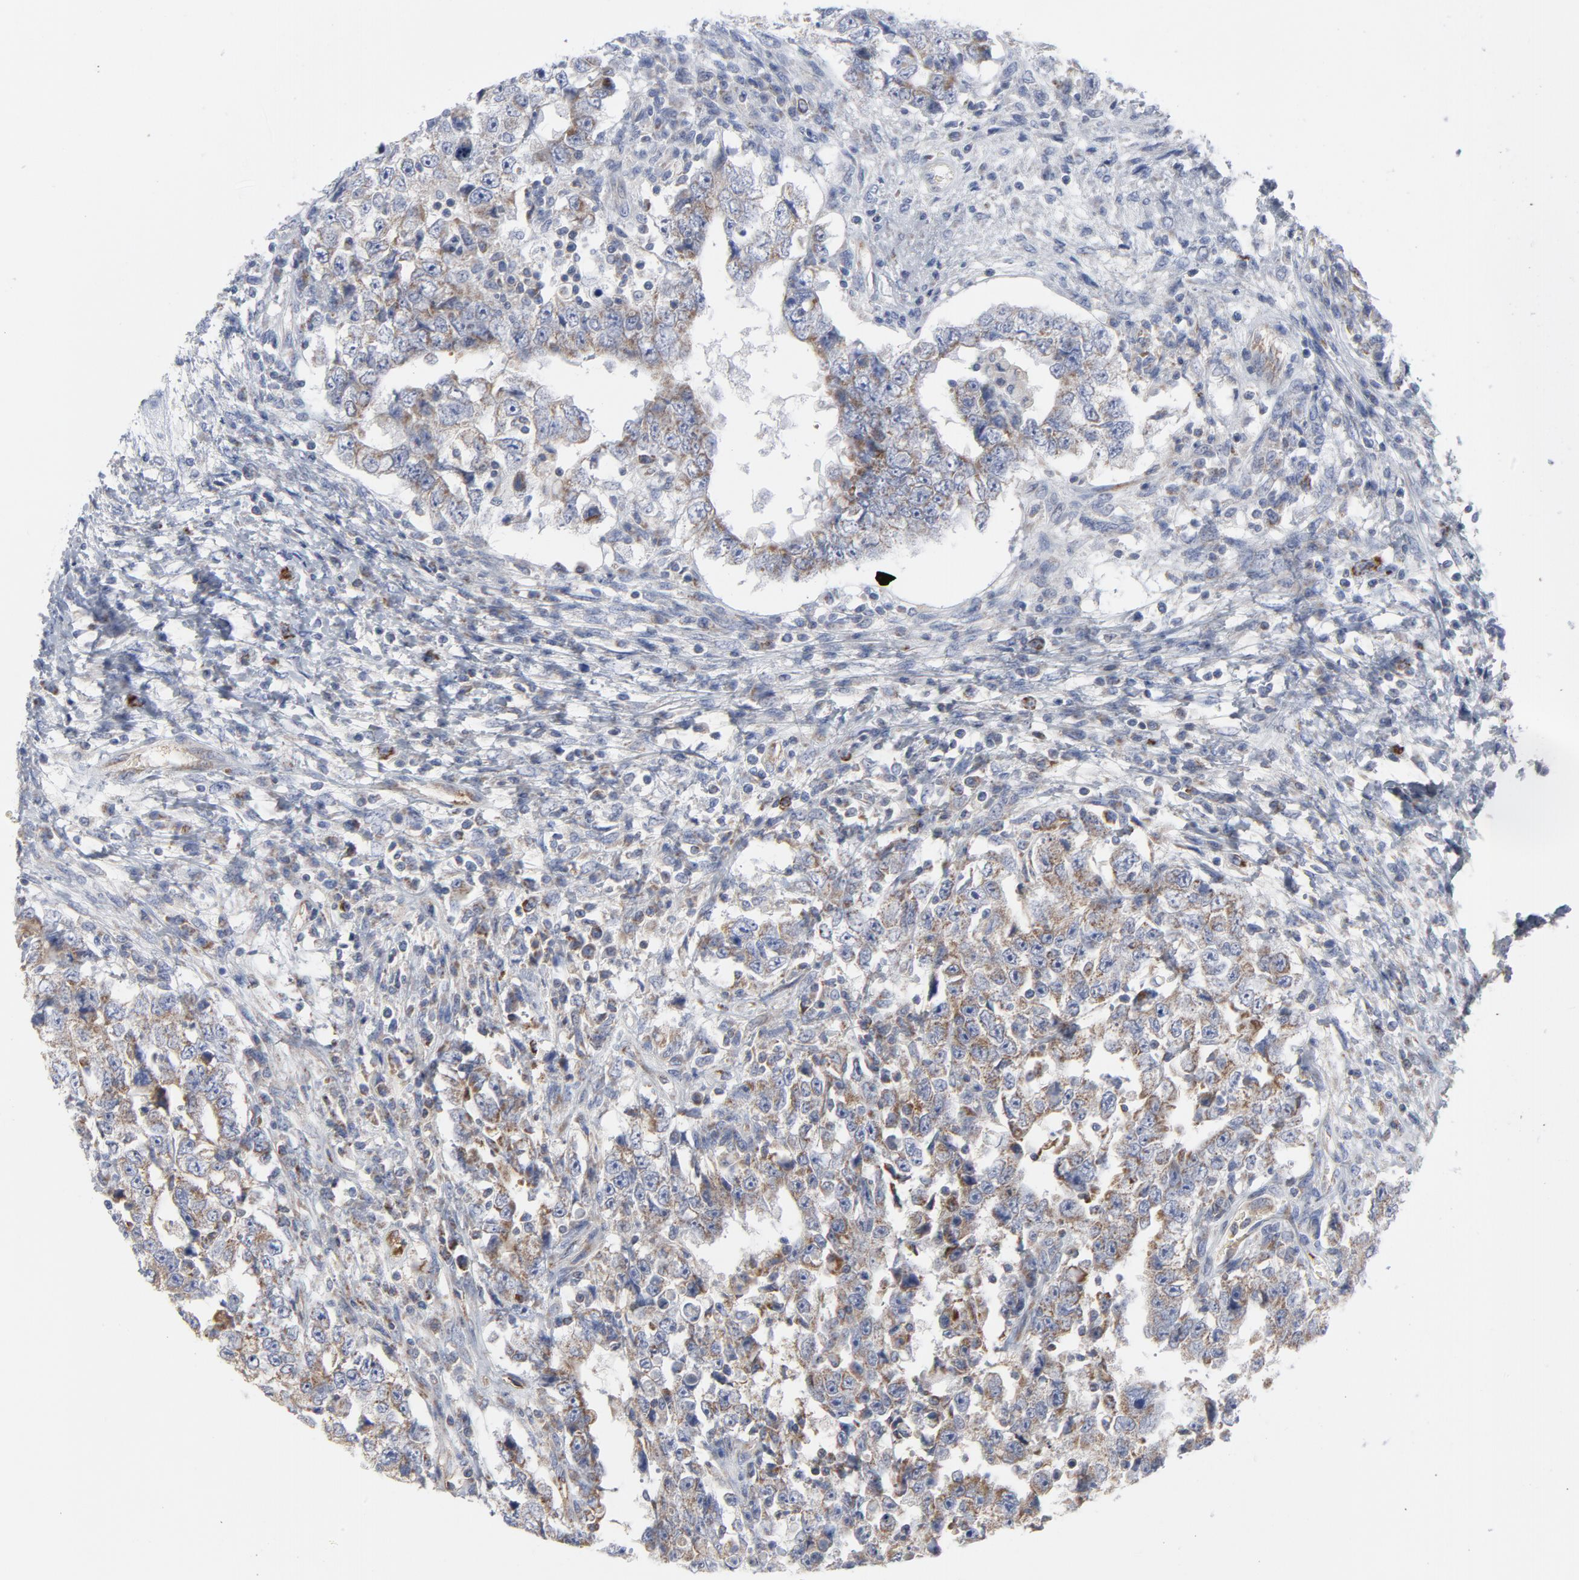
{"staining": {"intensity": "weak", "quantity": ">75%", "location": "cytoplasmic/membranous"}, "tissue": "testis cancer", "cell_type": "Tumor cells", "image_type": "cancer", "snomed": [{"axis": "morphology", "description": "Carcinoma, Embryonal, NOS"}, {"axis": "topography", "description": "Testis"}], "caption": "A brown stain shows weak cytoplasmic/membranous positivity of a protein in human testis cancer (embryonal carcinoma) tumor cells.", "gene": "OXA1L", "patient": {"sex": "male", "age": 26}}